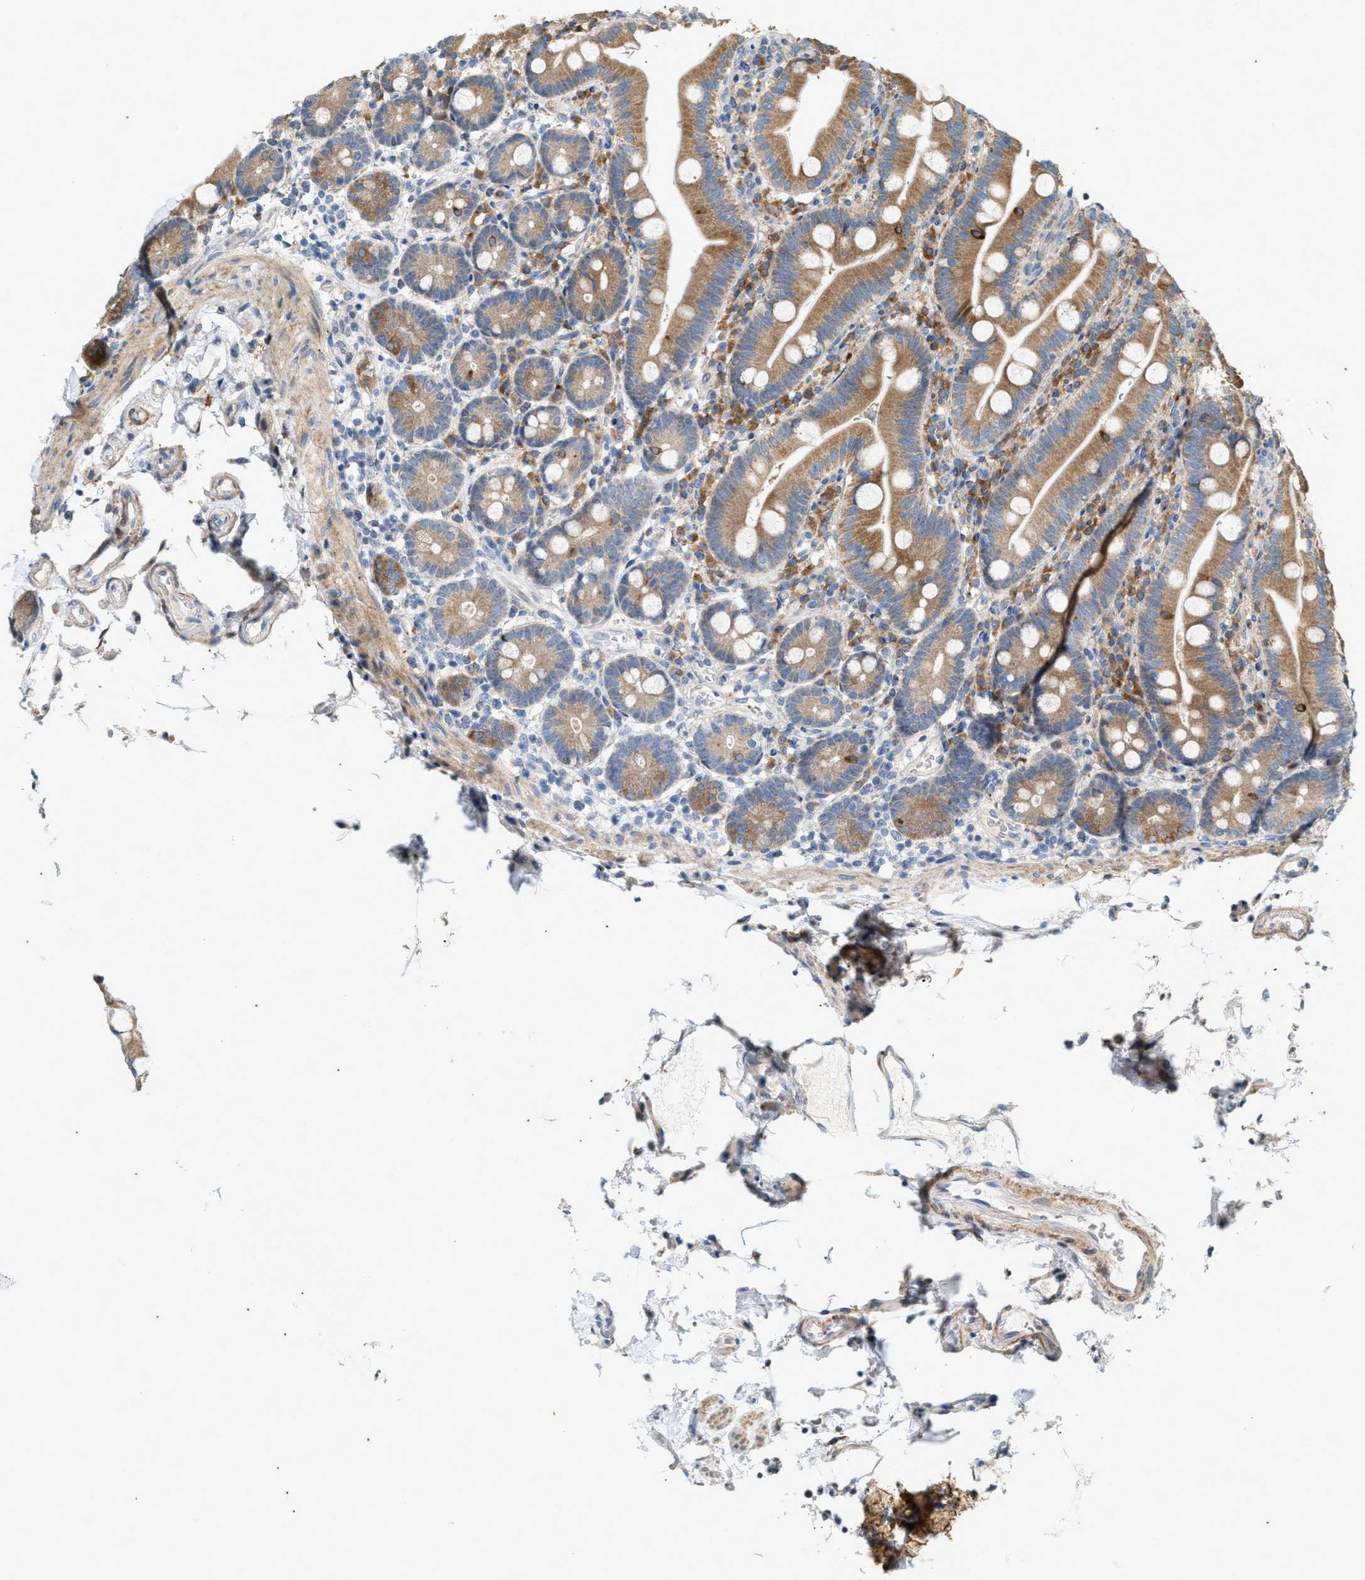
{"staining": {"intensity": "moderate", "quantity": ">75%", "location": "cytoplasmic/membranous"}, "tissue": "duodenum", "cell_type": "Glandular cells", "image_type": "normal", "snomed": [{"axis": "morphology", "description": "Normal tissue, NOS"}, {"axis": "topography", "description": "Small intestine, NOS"}], "caption": "Glandular cells demonstrate medium levels of moderate cytoplasmic/membranous positivity in about >75% of cells in normal duodenum. The protein is stained brown, and the nuclei are stained in blue (DAB (3,3'-diaminobenzidine) IHC with brightfield microscopy, high magnification).", "gene": "CHPF2", "patient": {"sex": "female", "age": 71}}